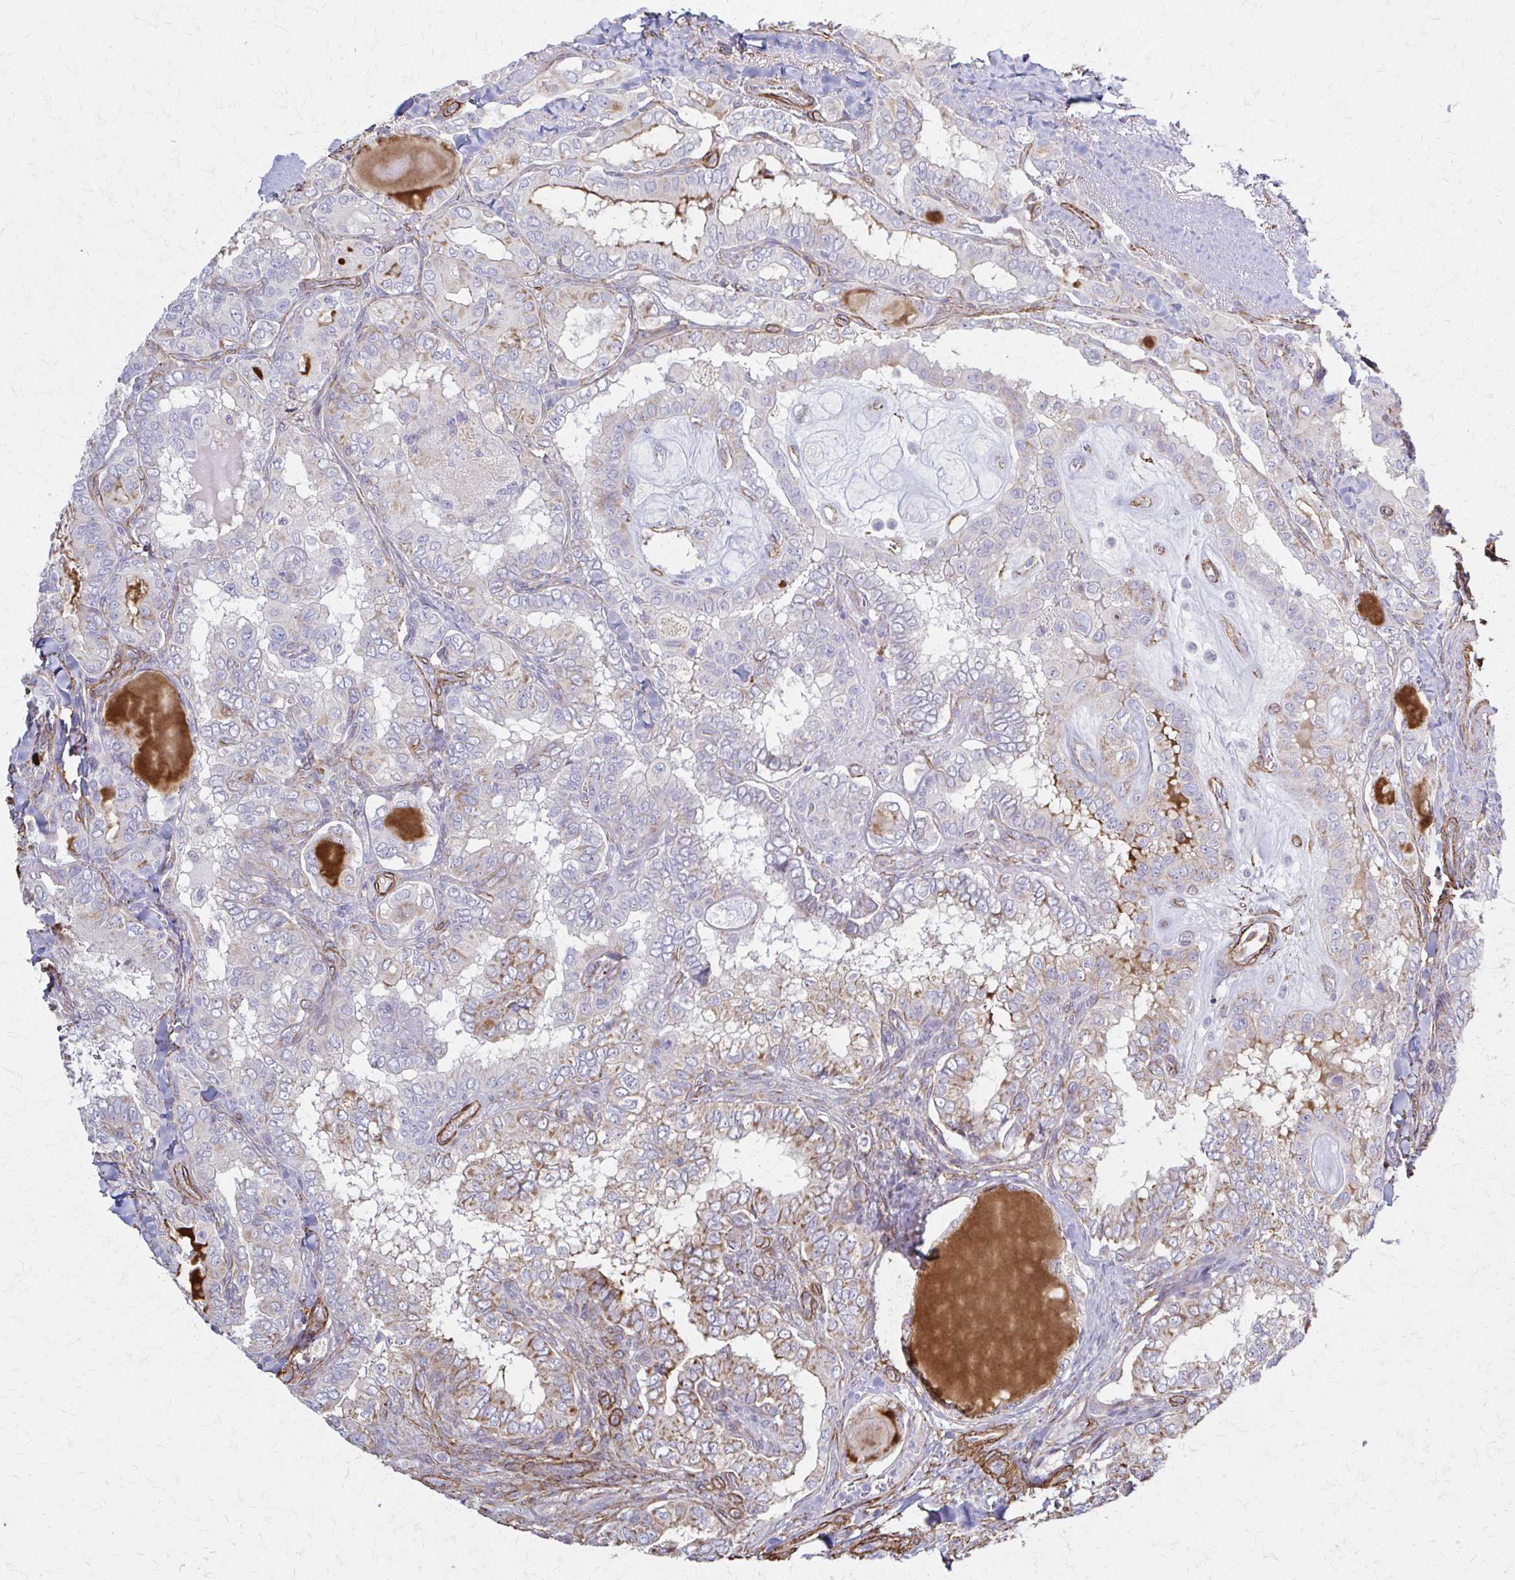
{"staining": {"intensity": "weak", "quantity": "<25%", "location": "cytoplasmic/membranous"}, "tissue": "thyroid cancer", "cell_type": "Tumor cells", "image_type": "cancer", "snomed": [{"axis": "morphology", "description": "Papillary adenocarcinoma, NOS"}, {"axis": "topography", "description": "Thyroid gland"}], "caption": "DAB (3,3'-diaminobenzidine) immunohistochemical staining of human thyroid cancer demonstrates no significant positivity in tumor cells.", "gene": "TIMMDC1", "patient": {"sex": "female", "age": 75}}